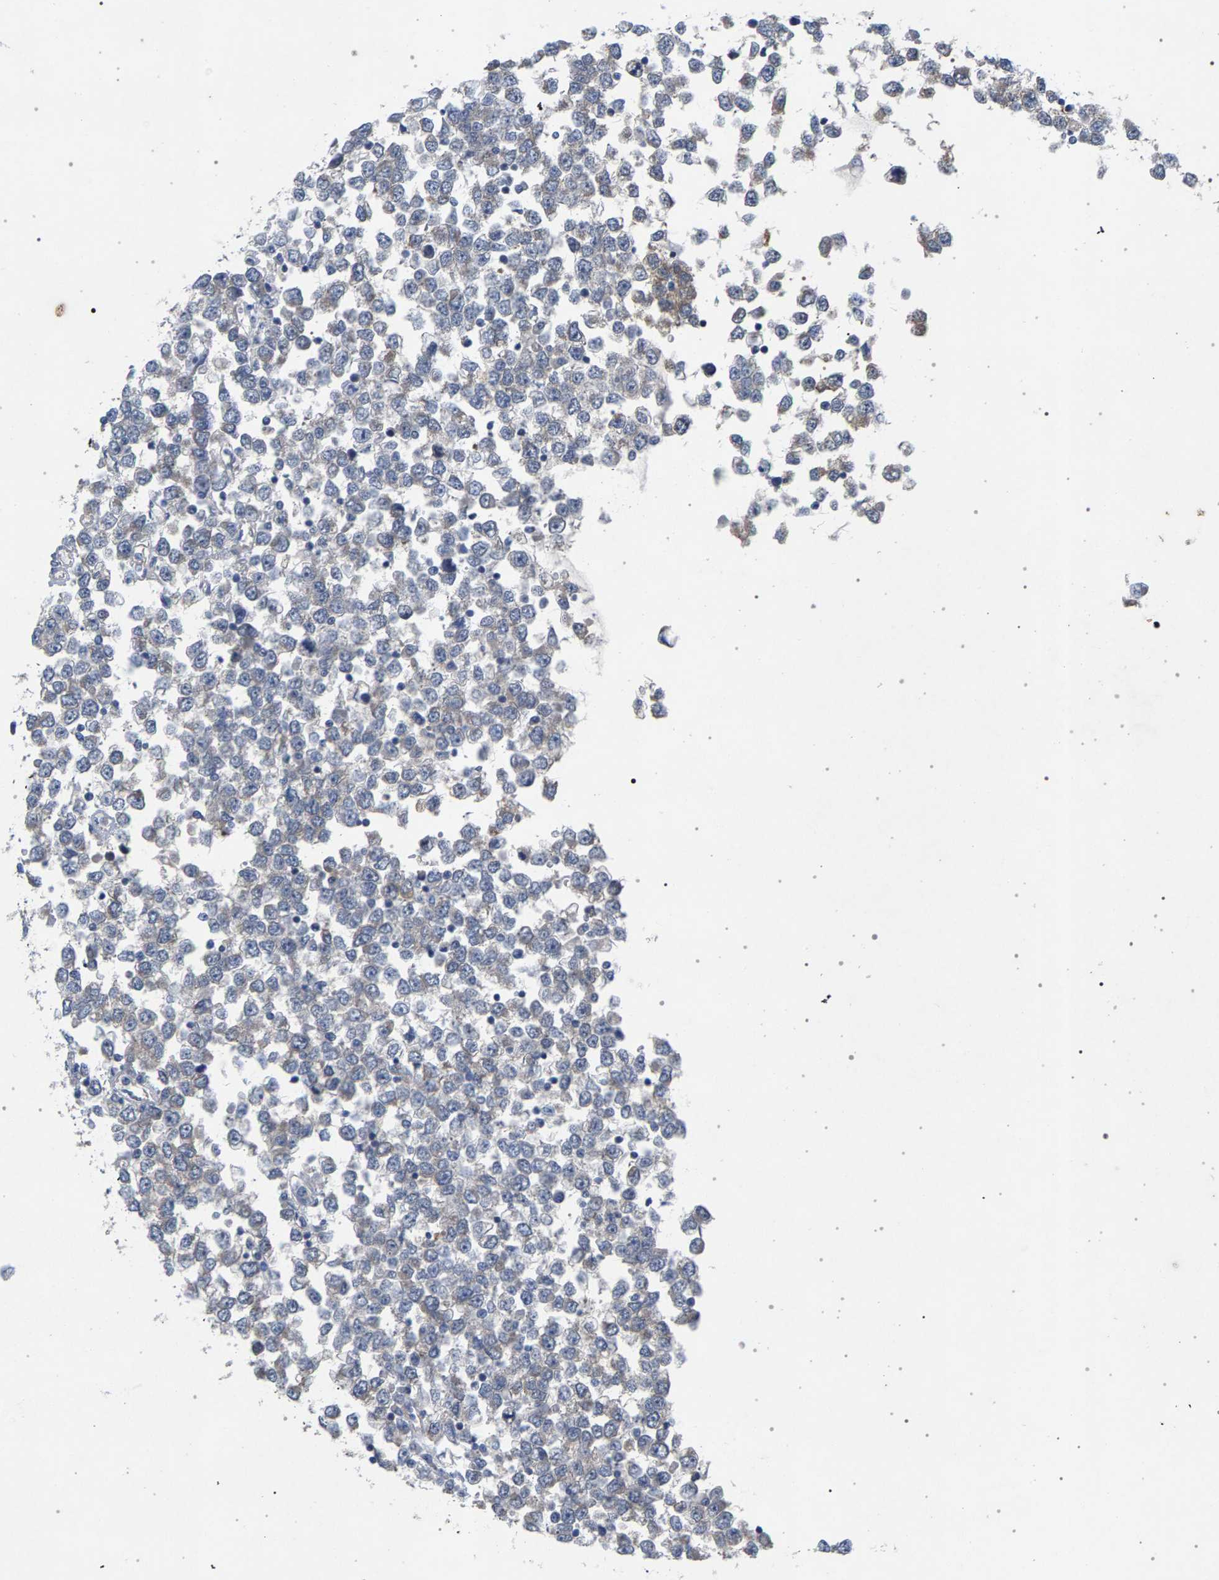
{"staining": {"intensity": "negative", "quantity": "none", "location": "none"}, "tissue": "testis cancer", "cell_type": "Tumor cells", "image_type": "cancer", "snomed": [{"axis": "morphology", "description": "Seminoma, NOS"}, {"axis": "topography", "description": "Testis"}], "caption": "This is a photomicrograph of immunohistochemistry (IHC) staining of testis cancer (seminoma), which shows no positivity in tumor cells.", "gene": "MAMDC2", "patient": {"sex": "male", "age": 65}}